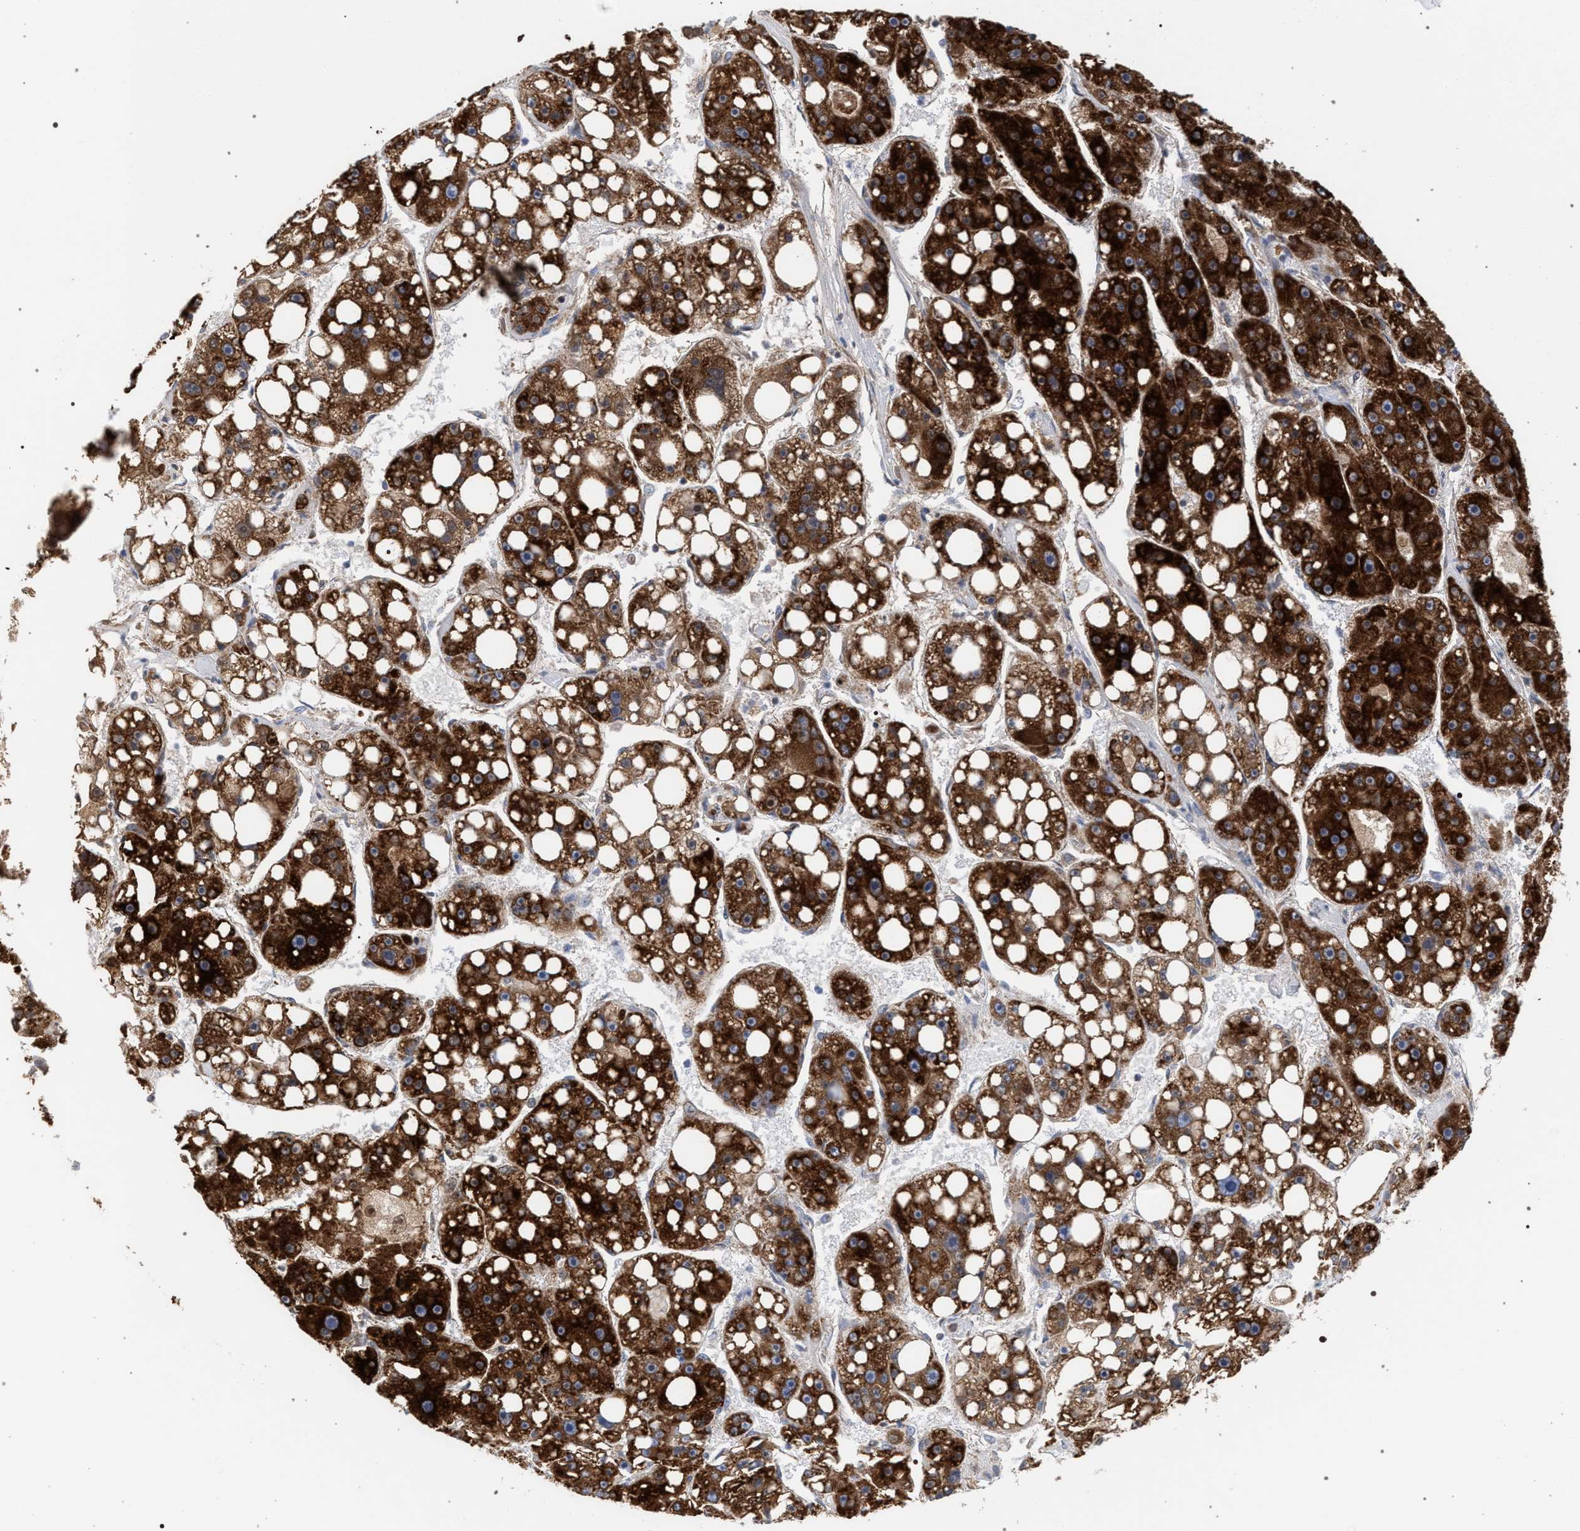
{"staining": {"intensity": "strong", "quantity": ">75%", "location": "cytoplasmic/membranous"}, "tissue": "liver cancer", "cell_type": "Tumor cells", "image_type": "cancer", "snomed": [{"axis": "morphology", "description": "Carcinoma, Hepatocellular, NOS"}, {"axis": "topography", "description": "Liver"}], "caption": "Immunohistochemical staining of liver hepatocellular carcinoma displays strong cytoplasmic/membranous protein expression in about >75% of tumor cells. The staining is performed using DAB (3,3'-diaminobenzidine) brown chromogen to label protein expression. The nuclei are counter-stained blue using hematoxylin.", "gene": "ECI2", "patient": {"sex": "female", "age": 61}}